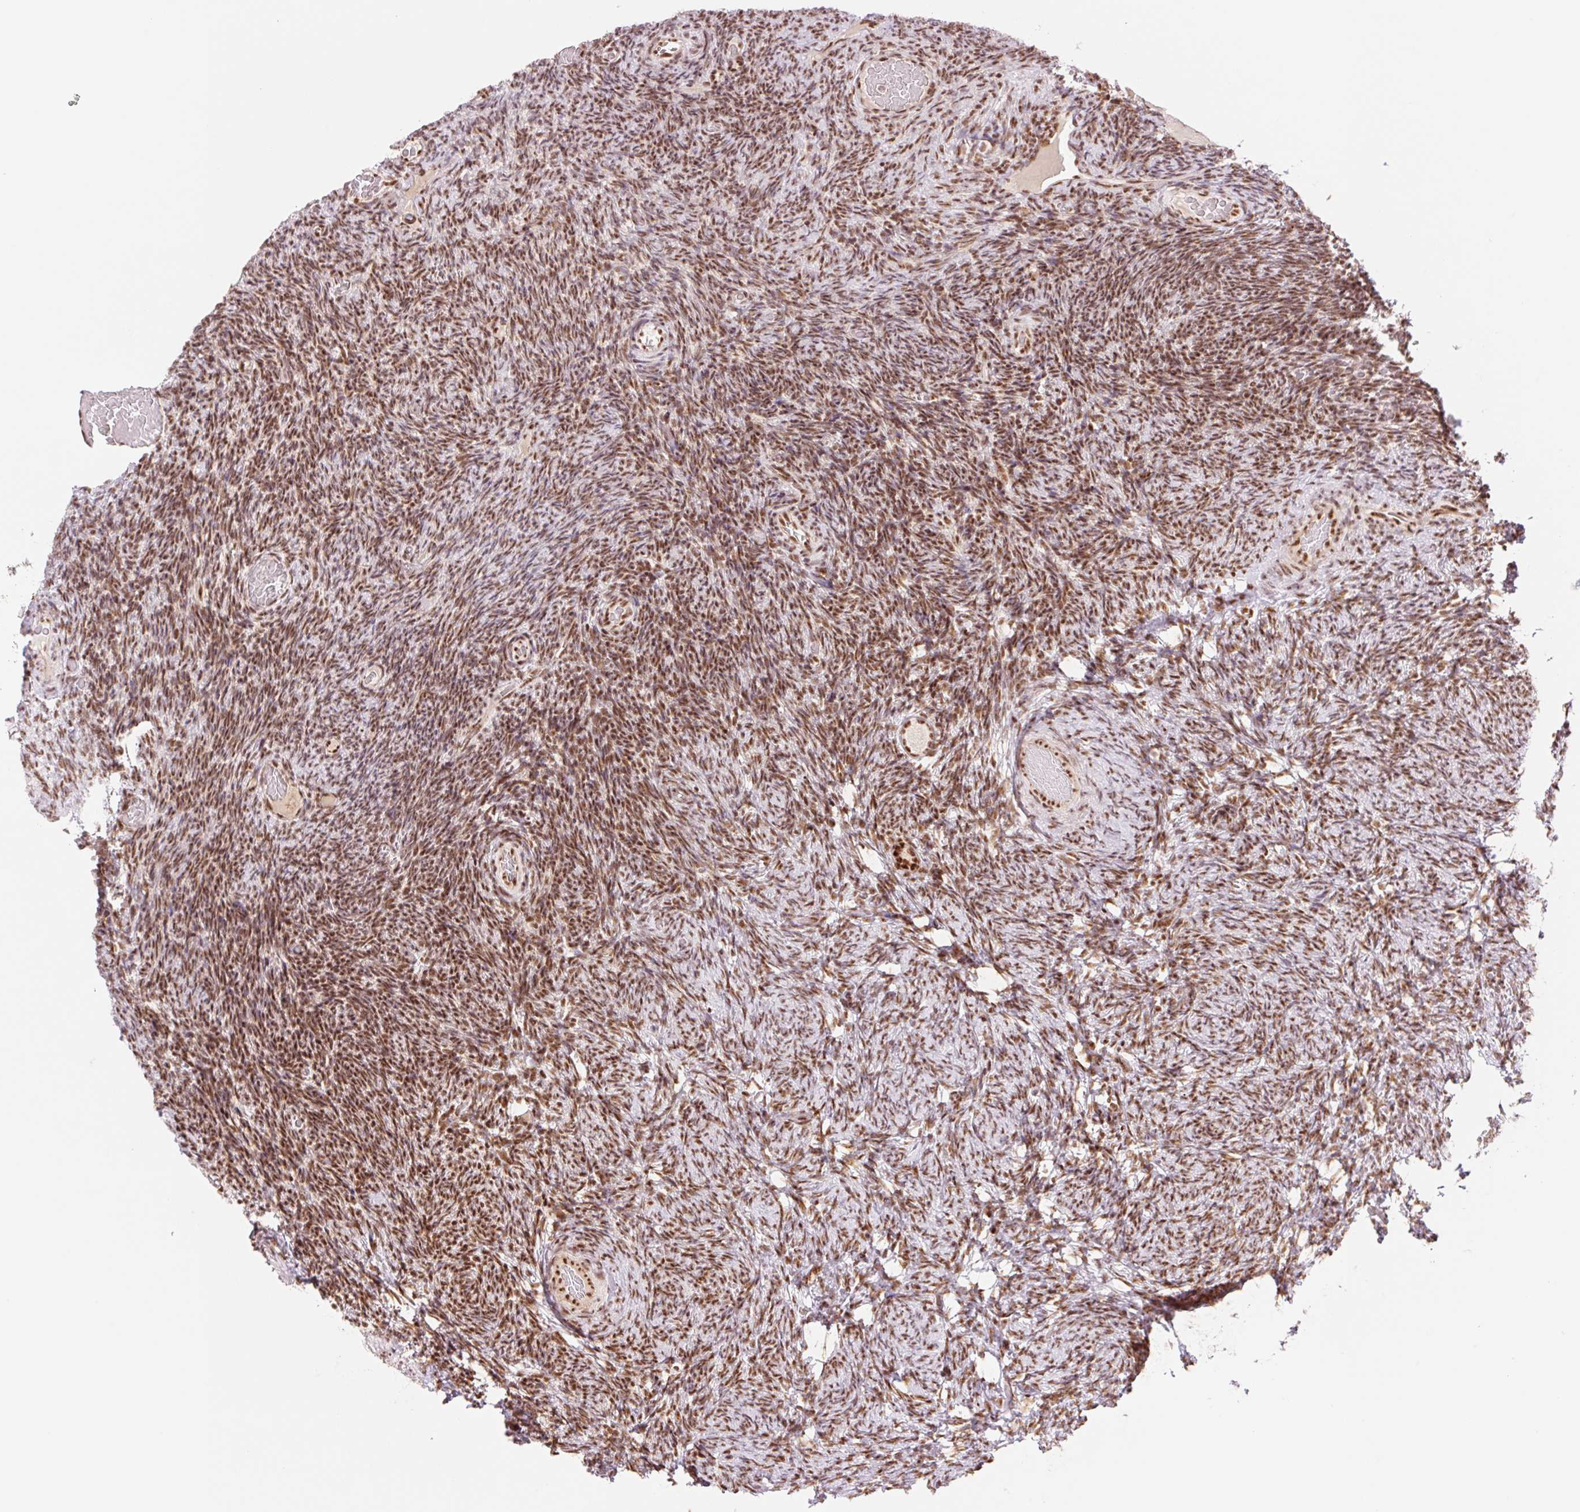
{"staining": {"intensity": "strong", "quantity": ">75%", "location": "nuclear"}, "tissue": "ovary", "cell_type": "Follicle cells", "image_type": "normal", "snomed": [{"axis": "morphology", "description": "Normal tissue, NOS"}, {"axis": "topography", "description": "Ovary"}], "caption": "This histopathology image displays immunohistochemistry (IHC) staining of benign human ovary, with high strong nuclear positivity in approximately >75% of follicle cells.", "gene": "PRDM11", "patient": {"sex": "female", "age": 34}}